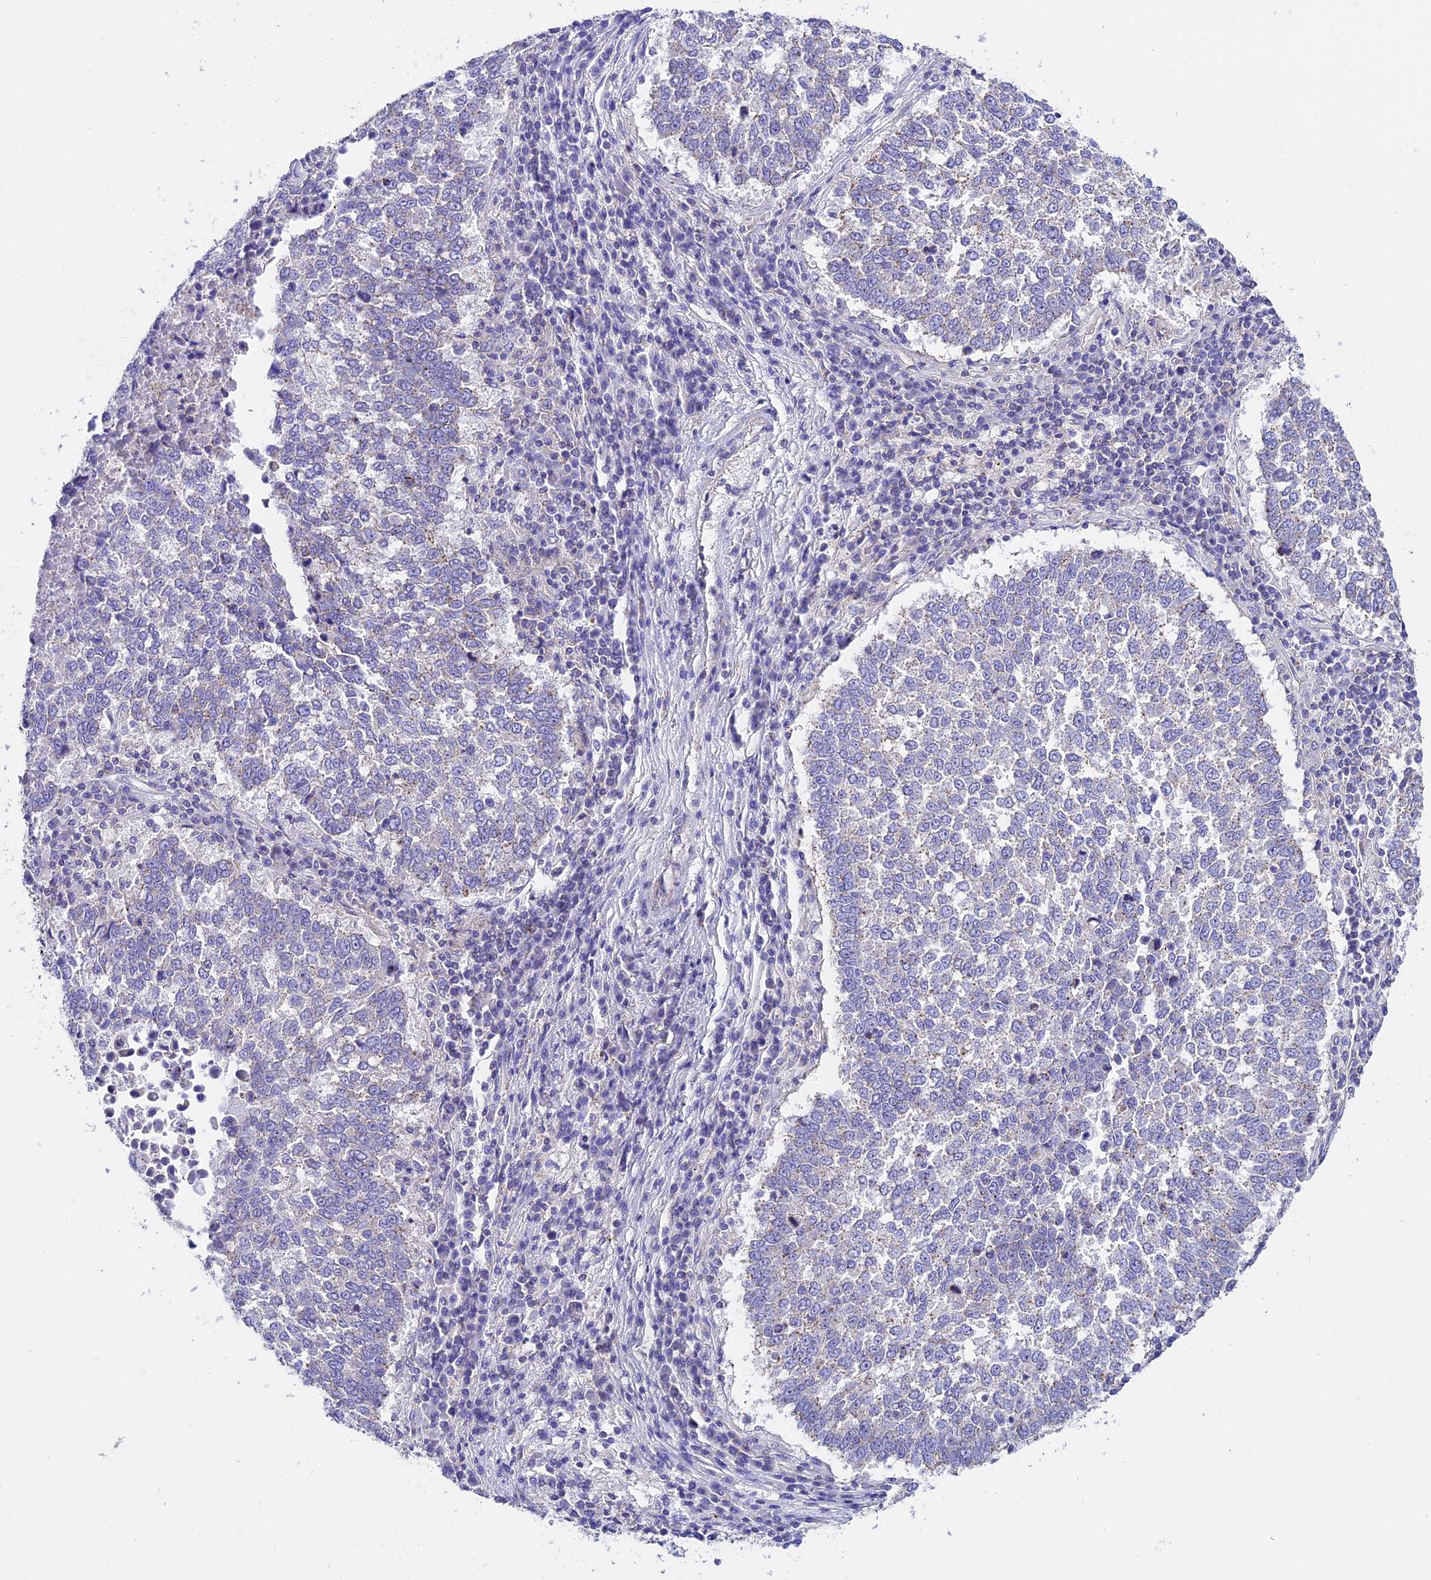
{"staining": {"intensity": "weak", "quantity": "<25%", "location": "cytoplasmic/membranous"}, "tissue": "lung cancer", "cell_type": "Tumor cells", "image_type": "cancer", "snomed": [{"axis": "morphology", "description": "Squamous cell carcinoma, NOS"}, {"axis": "topography", "description": "Lung"}], "caption": "A micrograph of lung cancer (squamous cell carcinoma) stained for a protein exhibits no brown staining in tumor cells.", "gene": "QRFP", "patient": {"sex": "male", "age": 73}}